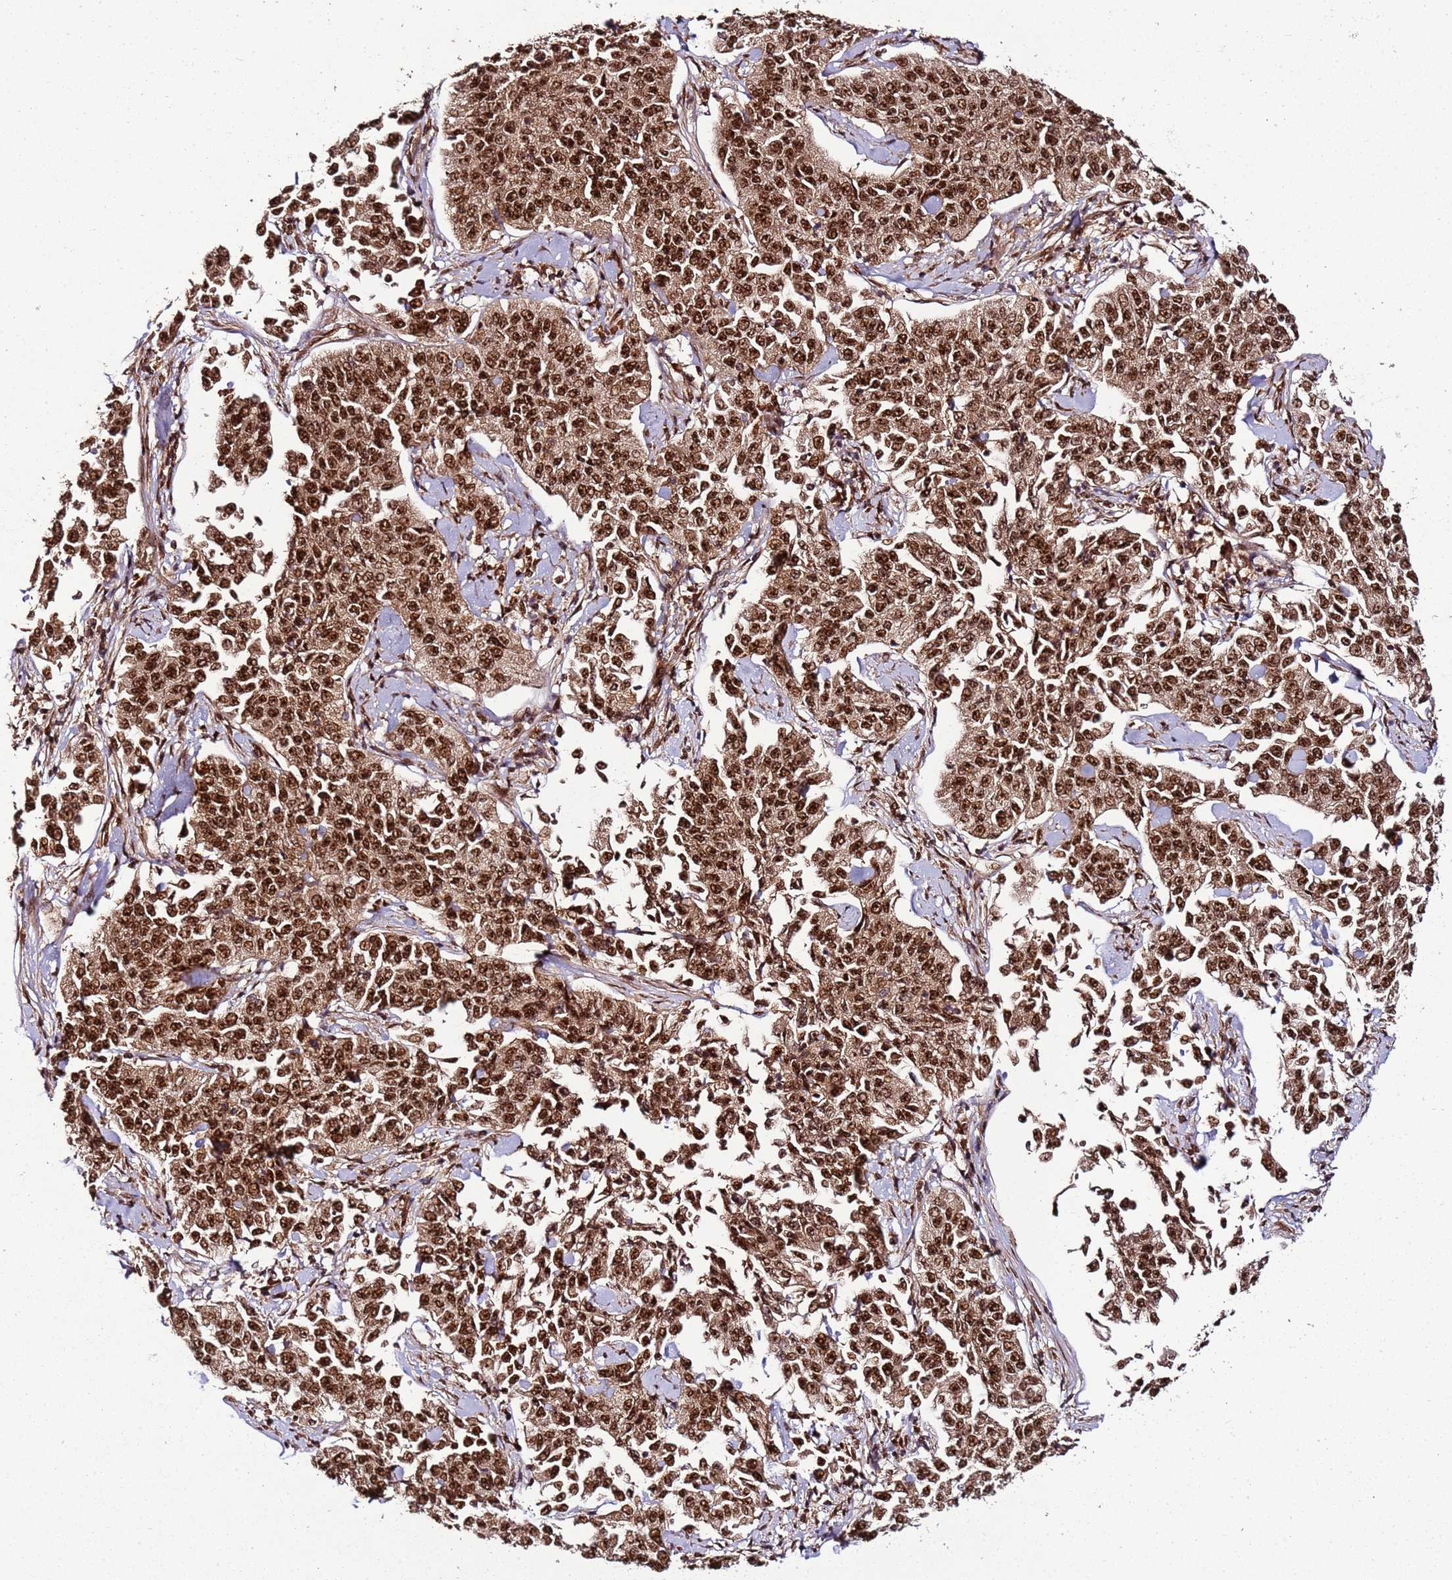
{"staining": {"intensity": "strong", "quantity": ">75%", "location": "nuclear"}, "tissue": "cervical cancer", "cell_type": "Tumor cells", "image_type": "cancer", "snomed": [{"axis": "morphology", "description": "Squamous cell carcinoma, NOS"}, {"axis": "topography", "description": "Cervix"}], "caption": "This micrograph exhibits IHC staining of cervical cancer, with high strong nuclear positivity in approximately >75% of tumor cells.", "gene": "XRN2", "patient": {"sex": "female", "age": 35}}